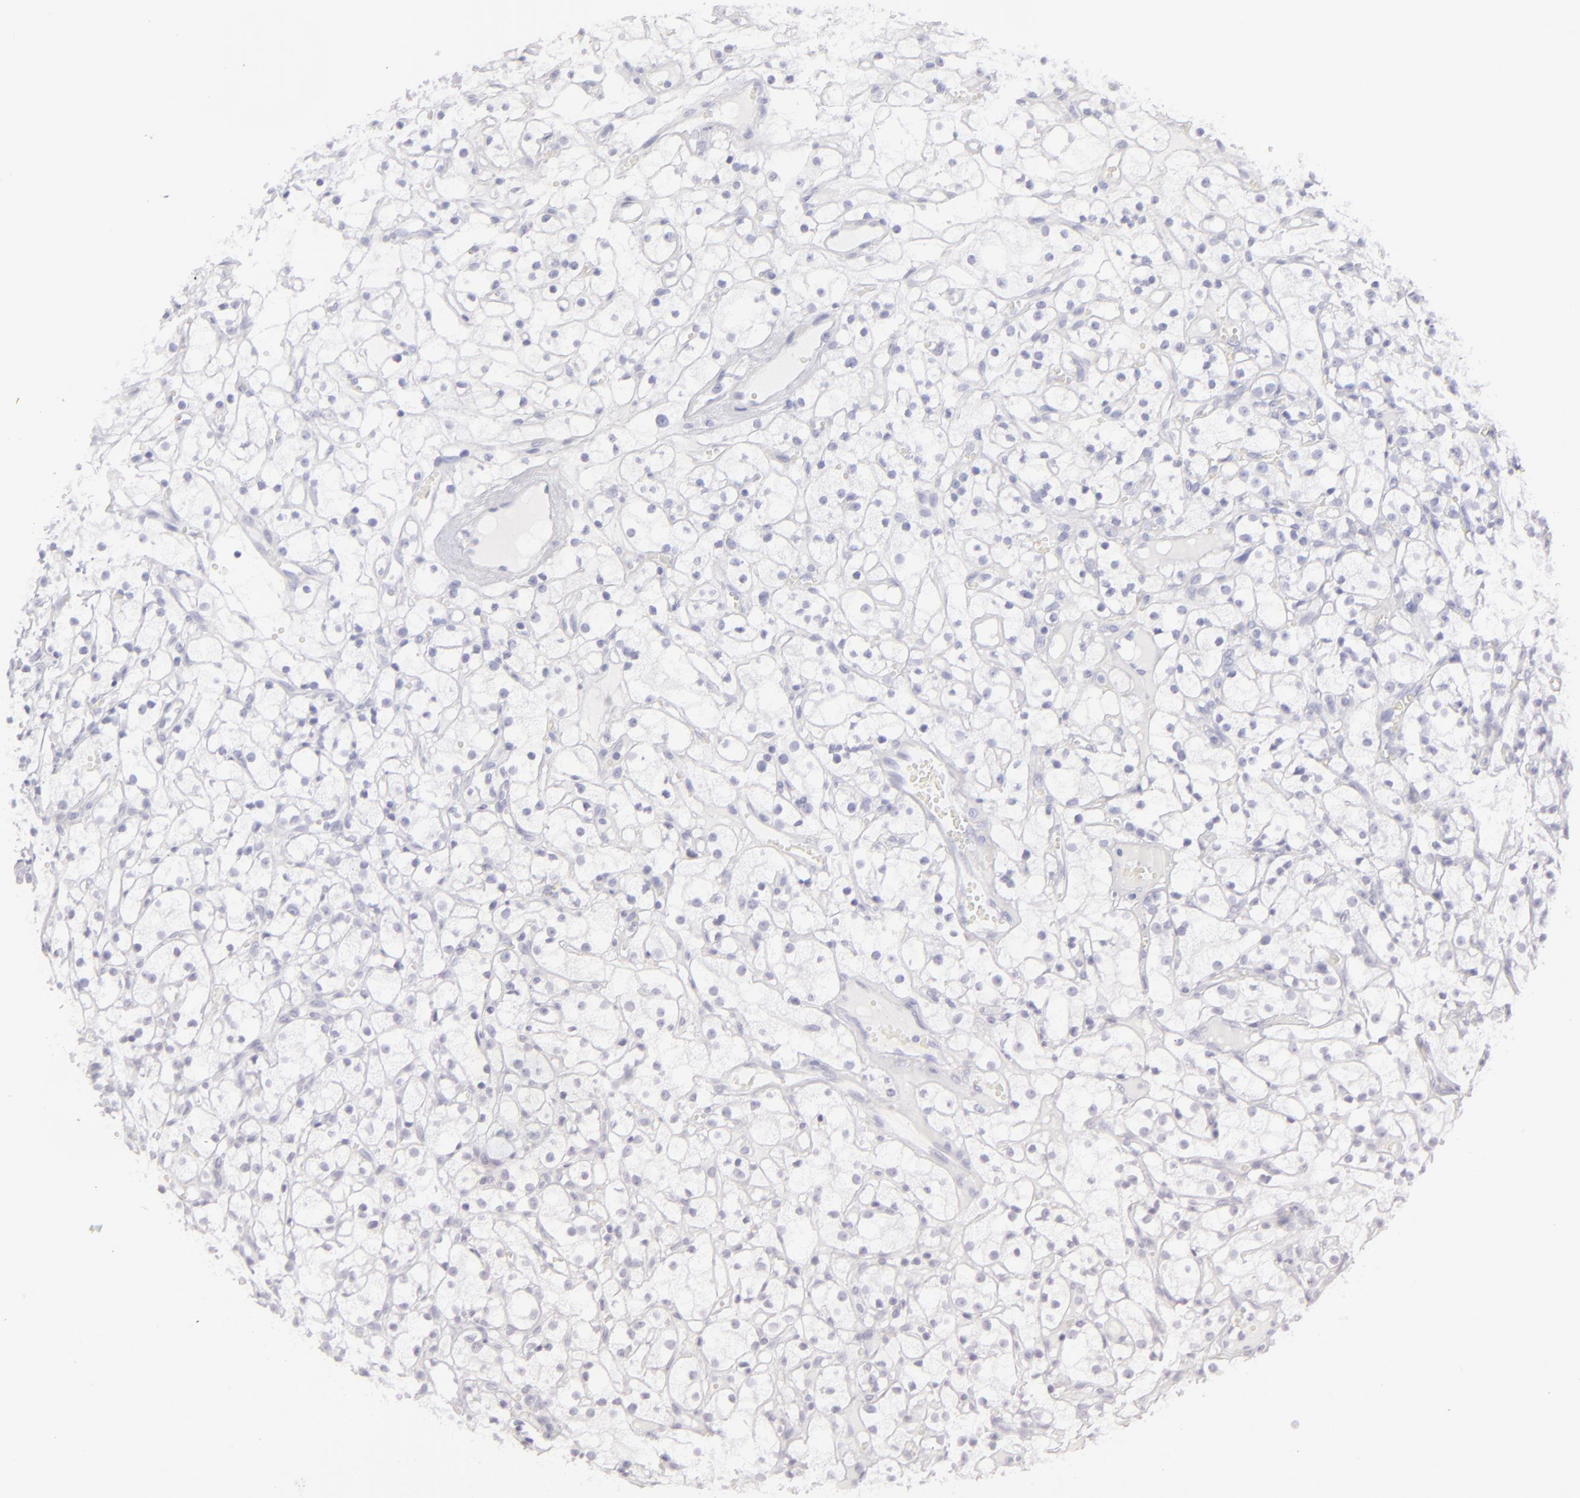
{"staining": {"intensity": "negative", "quantity": "none", "location": "none"}, "tissue": "renal cancer", "cell_type": "Tumor cells", "image_type": "cancer", "snomed": [{"axis": "morphology", "description": "Adenocarcinoma, NOS"}, {"axis": "topography", "description": "Kidney"}], "caption": "Protein analysis of adenocarcinoma (renal) displays no significant staining in tumor cells.", "gene": "FLG", "patient": {"sex": "male", "age": 61}}